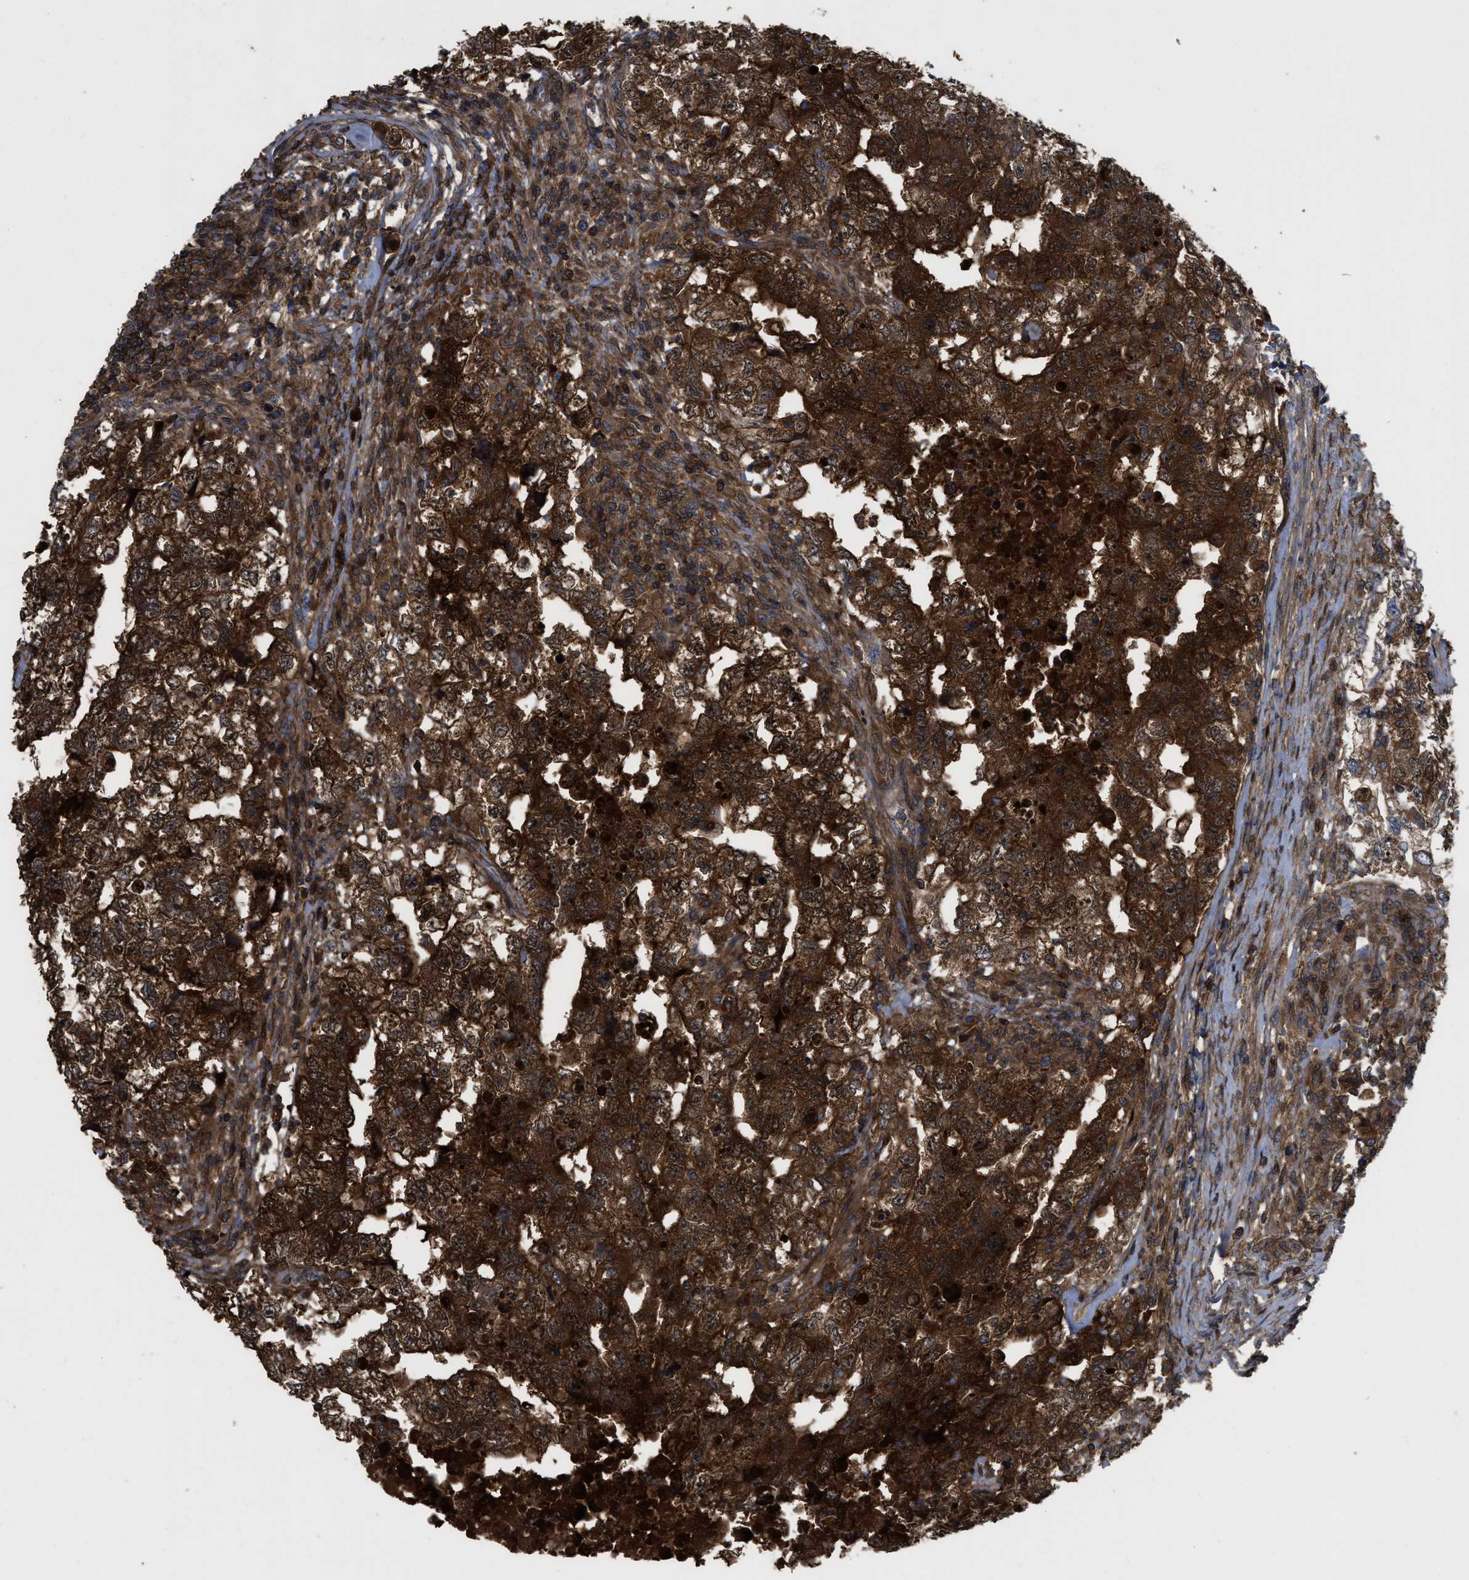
{"staining": {"intensity": "strong", "quantity": ">75%", "location": "cytoplasmic/membranous,nuclear"}, "tissue": "testis cancer", "cell_type": "Tumor cells", "image_type": "cancer", "snomed": [{"axis": "morphology", "description": "Carcinoma, Embryonal, NOS"}, {"axis": "topography", "description": "Testis"}], "caption": "The immunohistochemical stain shows strong cytoplasmic/membranous and nuclear staining in tumor cells of embryonal carcinoma (testis) tissue.", "gene": "CBR3", "patient": {"sex": "male", "age": 36}}